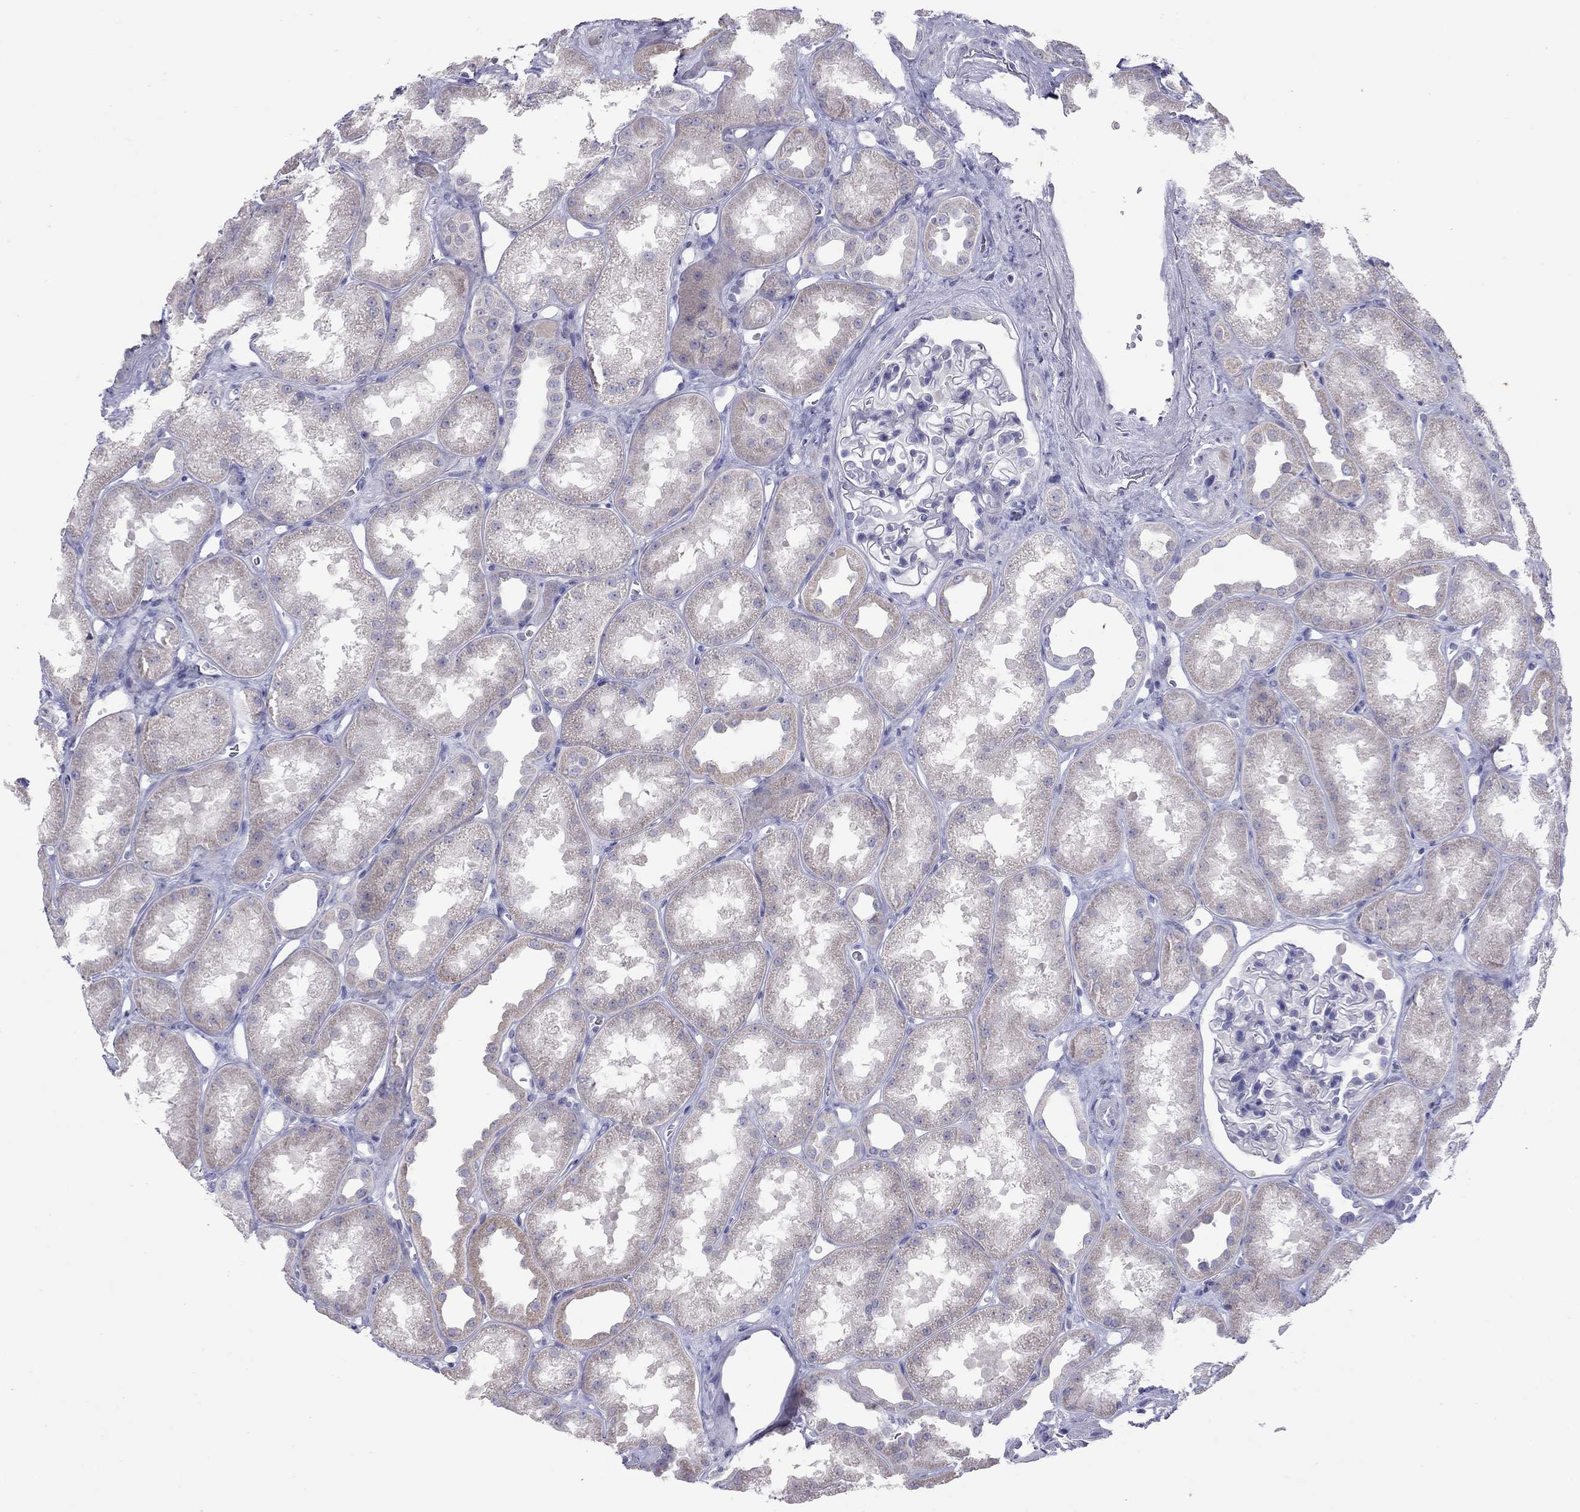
{"staining": {"intensity": "negative", "quantity": "none", "location": "none"}, "tissue": "kidney", "cell_type": "Cells in glomeruli", "image_type": "normal", "snomed": [{"axis": "morphology", "description": "Normal tissue, NOS"}, {"axis": "topography", "description": "Kidney"}], "caption": "The histopathology image reveals no staining of cells in glomeruli in benign kidney. The staining is performed using DAB (3,3'-diaminobenzidine) brown chromogen with nuclei counter-stained in using hematoxylin.", "gene": "MUC16", "patient": {"sex": "male", "age": 61}}